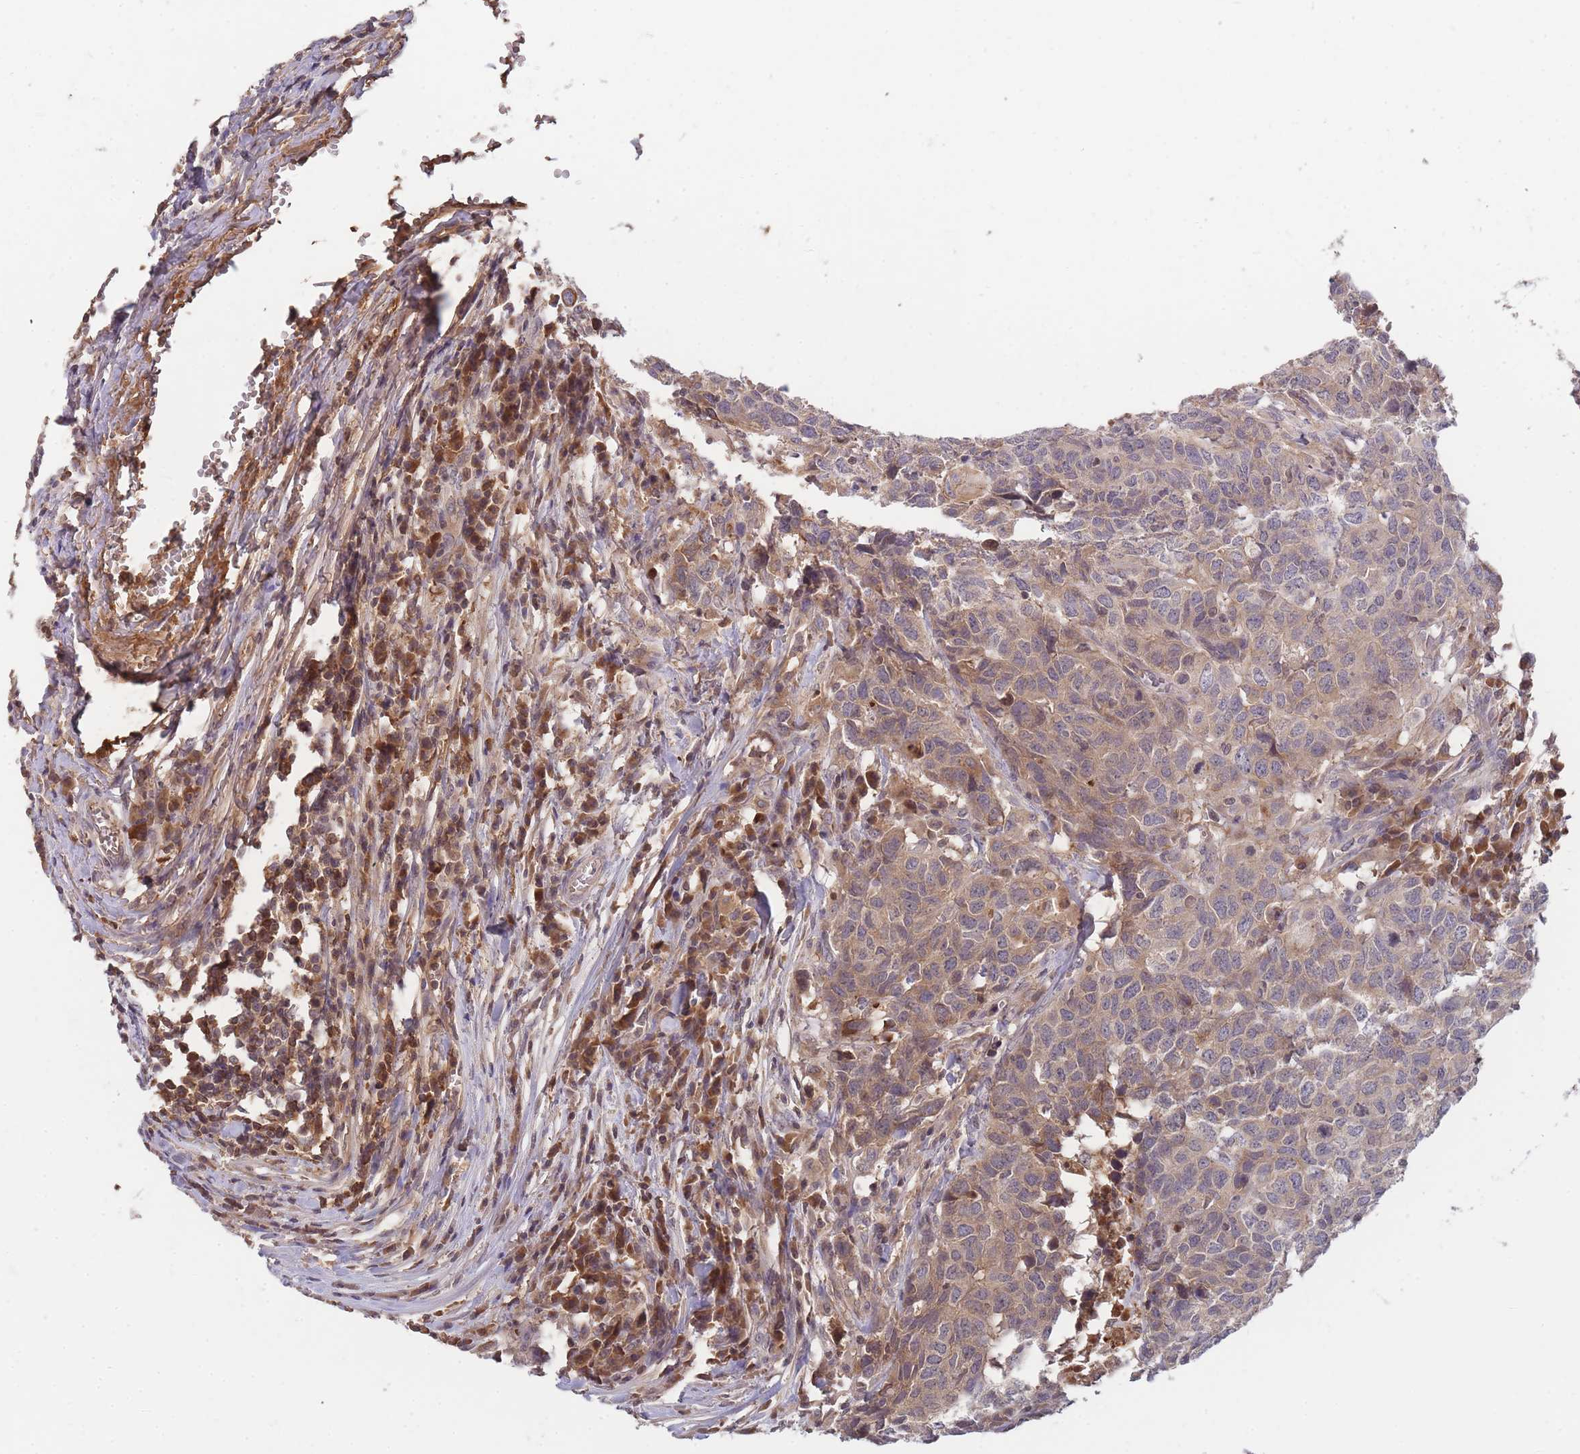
{"staining": {"intensity": "moderate", "quantity": "25%-75%", "location": "cytoplasmic/membranous"}, "tissue": "head and neck cancer", "cell_type": "Tumor cells", "image_type": "cancer", "snomed": [{"axis": "morphology", "description": "Normal tissue, NOS"}, {"axis": "morphology", "description": "Squamous cell carcinoma, NOS"}, {"axis": "topography", "description": "Skeletal muscle"}, {"axis": "topography", "description": "Vascular tissue"}, {"axis": "topography", "description": "Peripheral nerve tissue"}, {"axis": "topography", "description": "Head-Neck"}], "caption": "Protein expression analysis of head and neck cancer (squamous cell carcinoma) displays moderate cytoplasmic/membranous expression in approximately 25%-75% of tumor cells.", "gene": "RALGDS", "patient": {"sex": "male", "age": 66}}